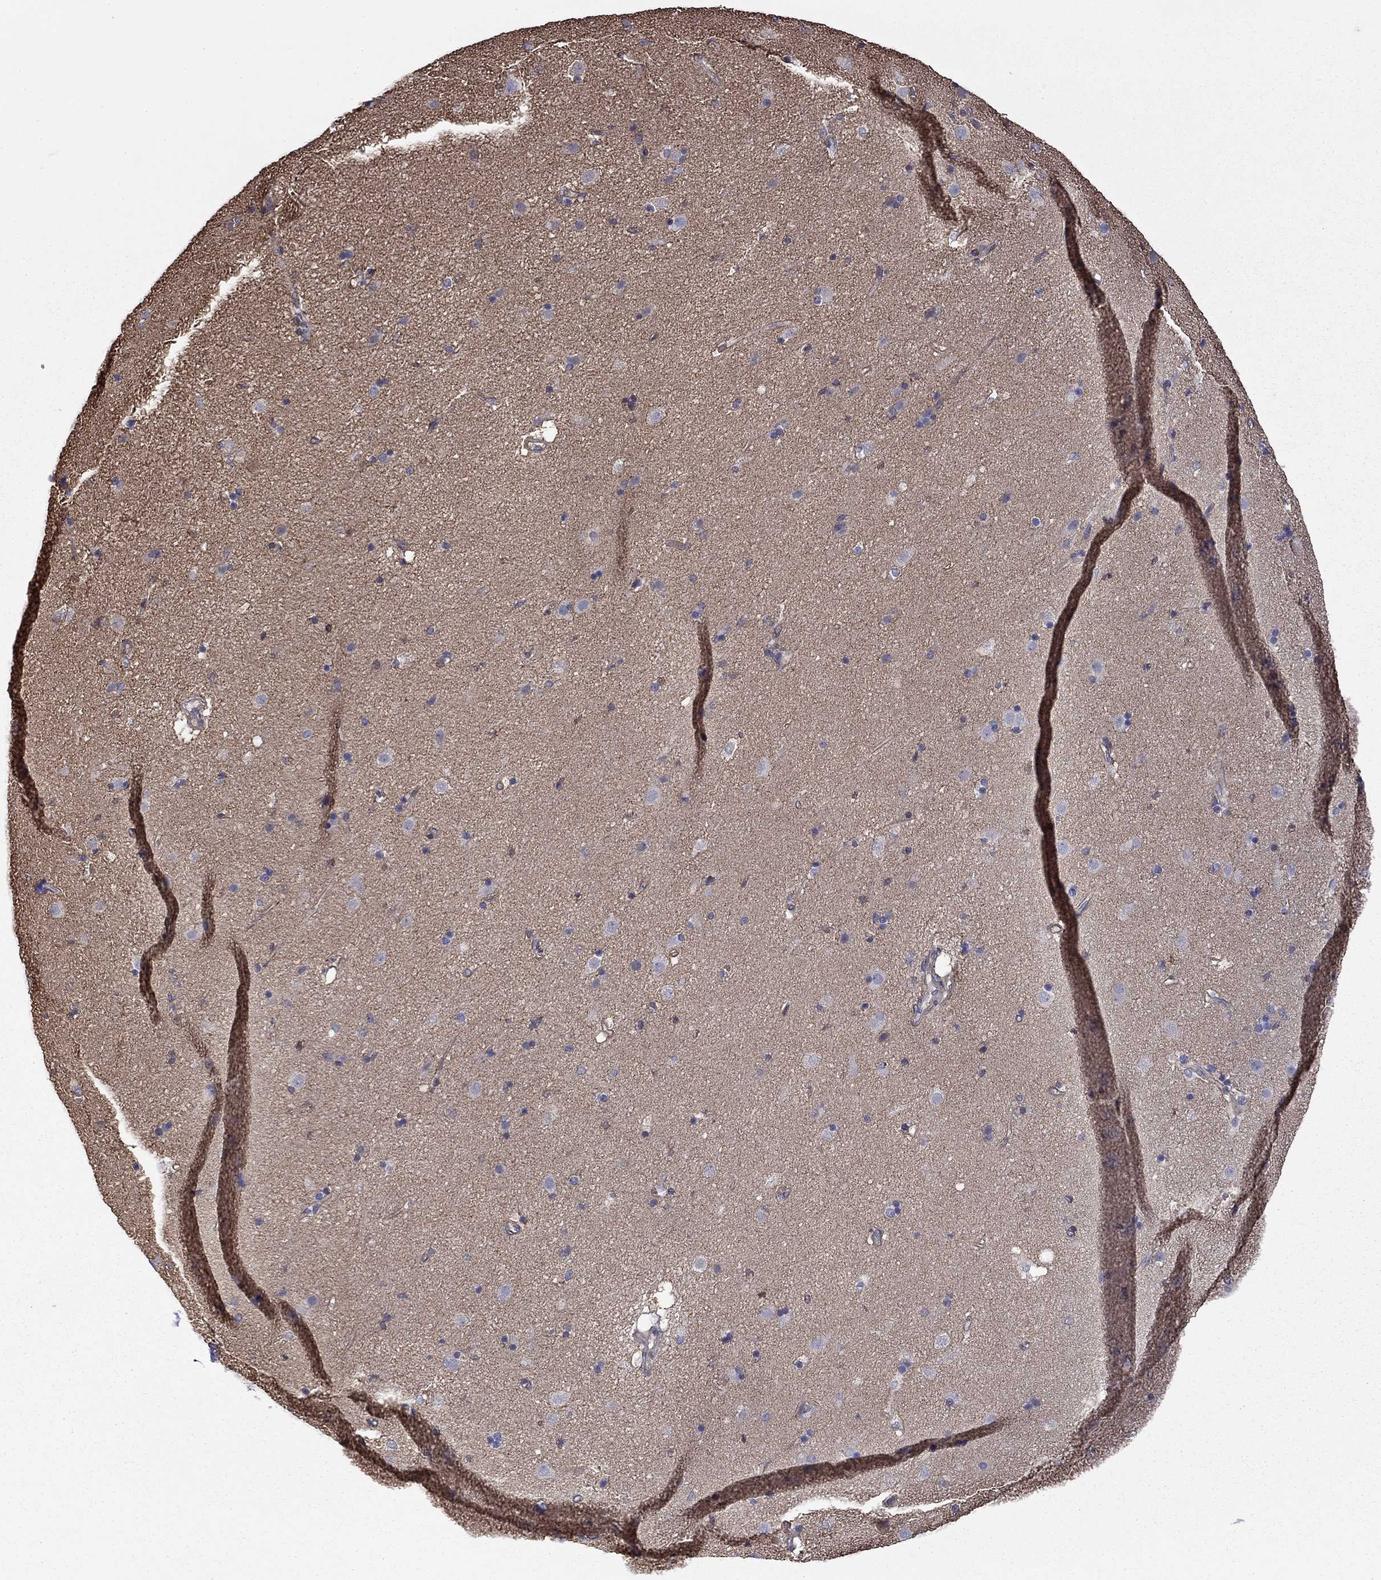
{"staining": {"intensity": "negative", "quantity": "none", "location": "none"}, "tissue": "caudate", "cell_type": "Glial cells", "image_type": "normal", "snomed": [{"axis": "morphology", "description": "Normal tissue, NOS"}, {"axis": "topography", "description": "Lateral ventricle wall"}], "caption": "Immunohistochemical staining of unremarkable human caudate demonstrates no significant positivity in glial cells.", "gene": "TCHH", "patient": {"sex": "male", "age": 54}}